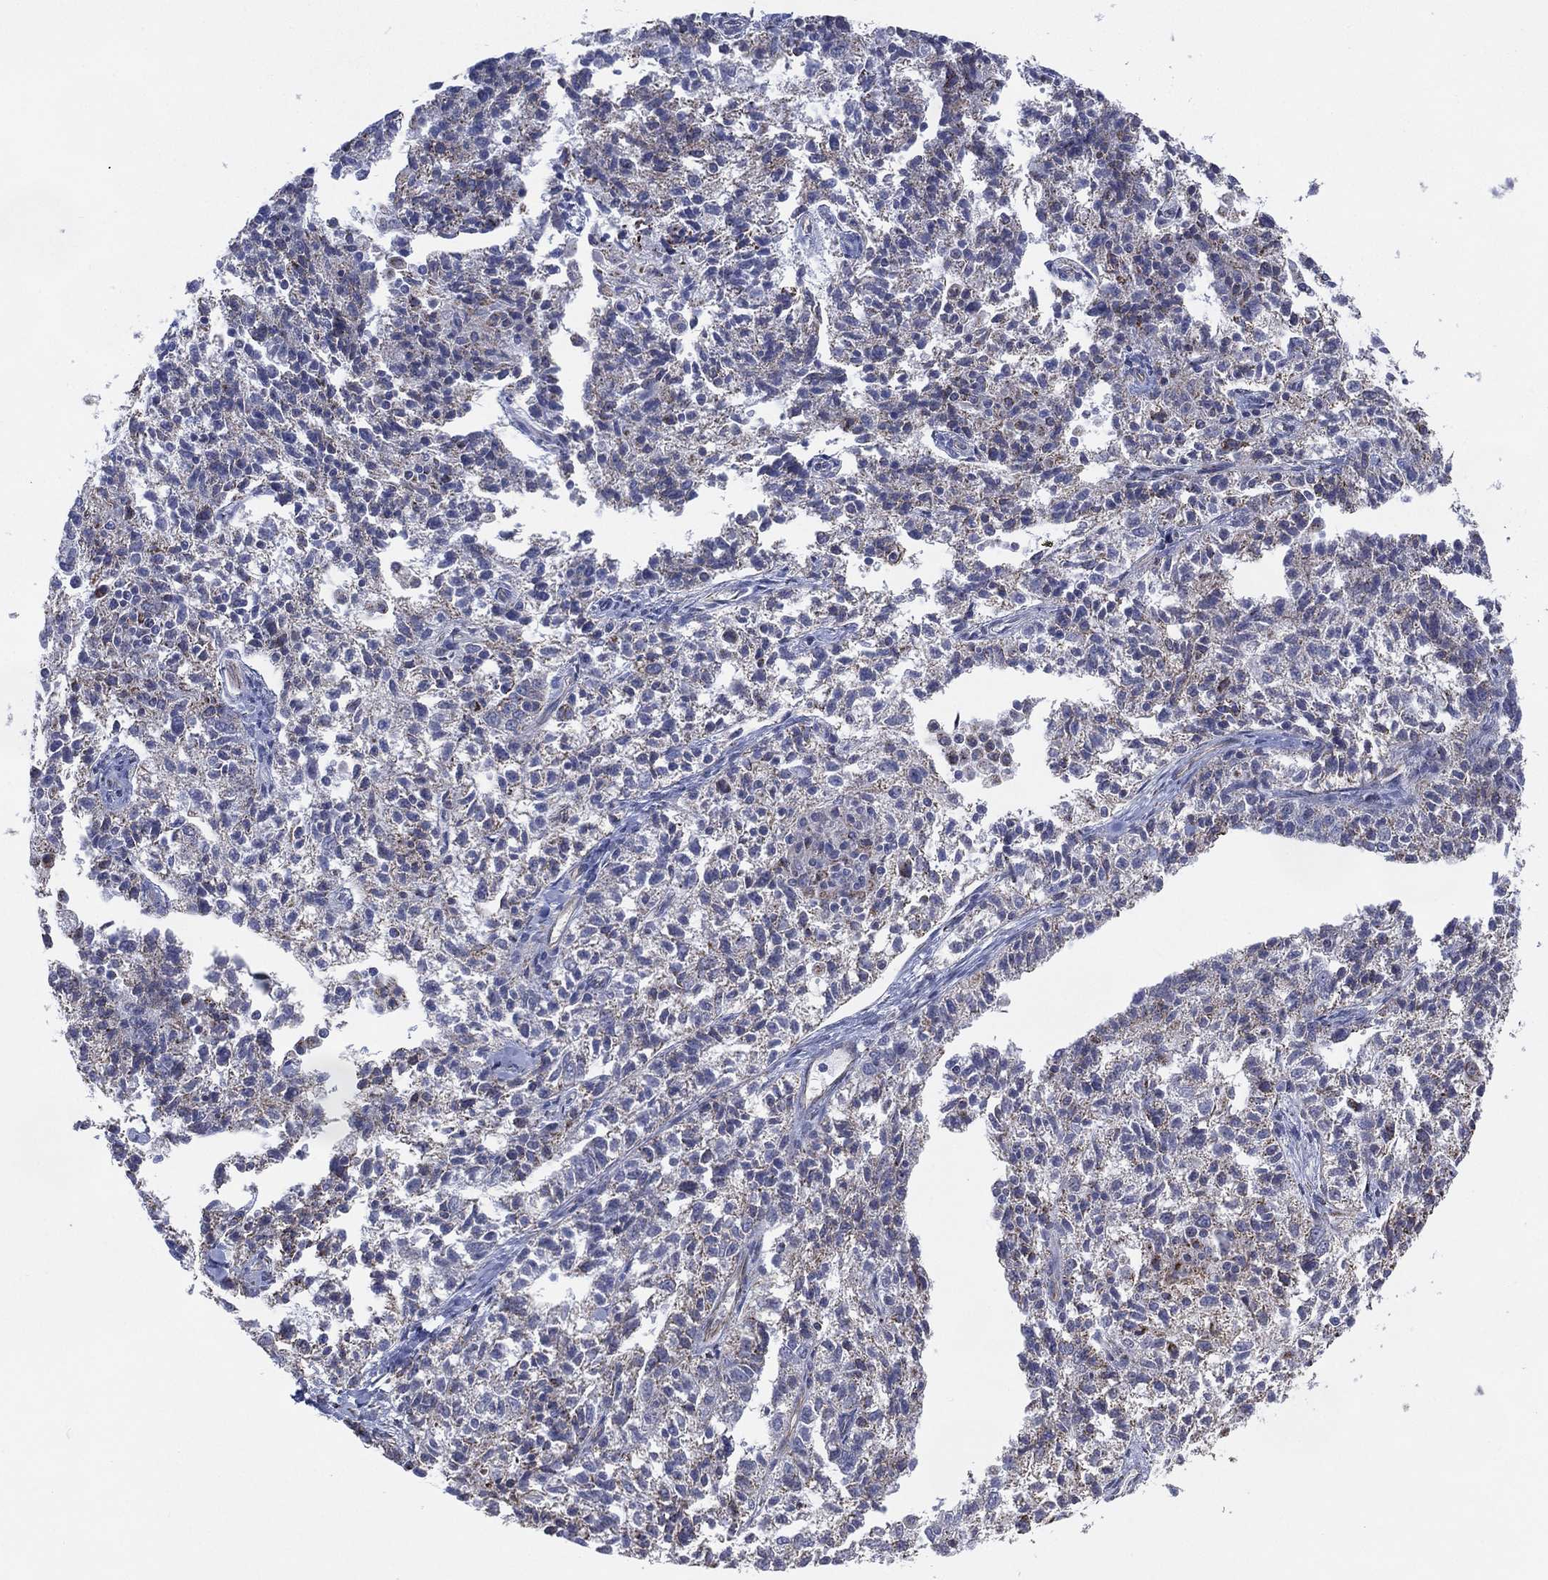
{"staining": {"intensity": "weak", "quantity": "<25%", "location": "cytoplasmic/membranous"}, "tissue": "ovarian cancer", "cell_type": "Tumor cells", "image_type": "cancer", "snomed": [{"axis": "morphology", "description": "Cystadenocarcinoma, serous, NOS"}, {"axis": "topography", "description": "Ovary"}], "caption": "Tumor cells are negative for protein expression in human ovarian cancer.", "gene": "INA", "patient": {"sex": "female", "age": 71}}